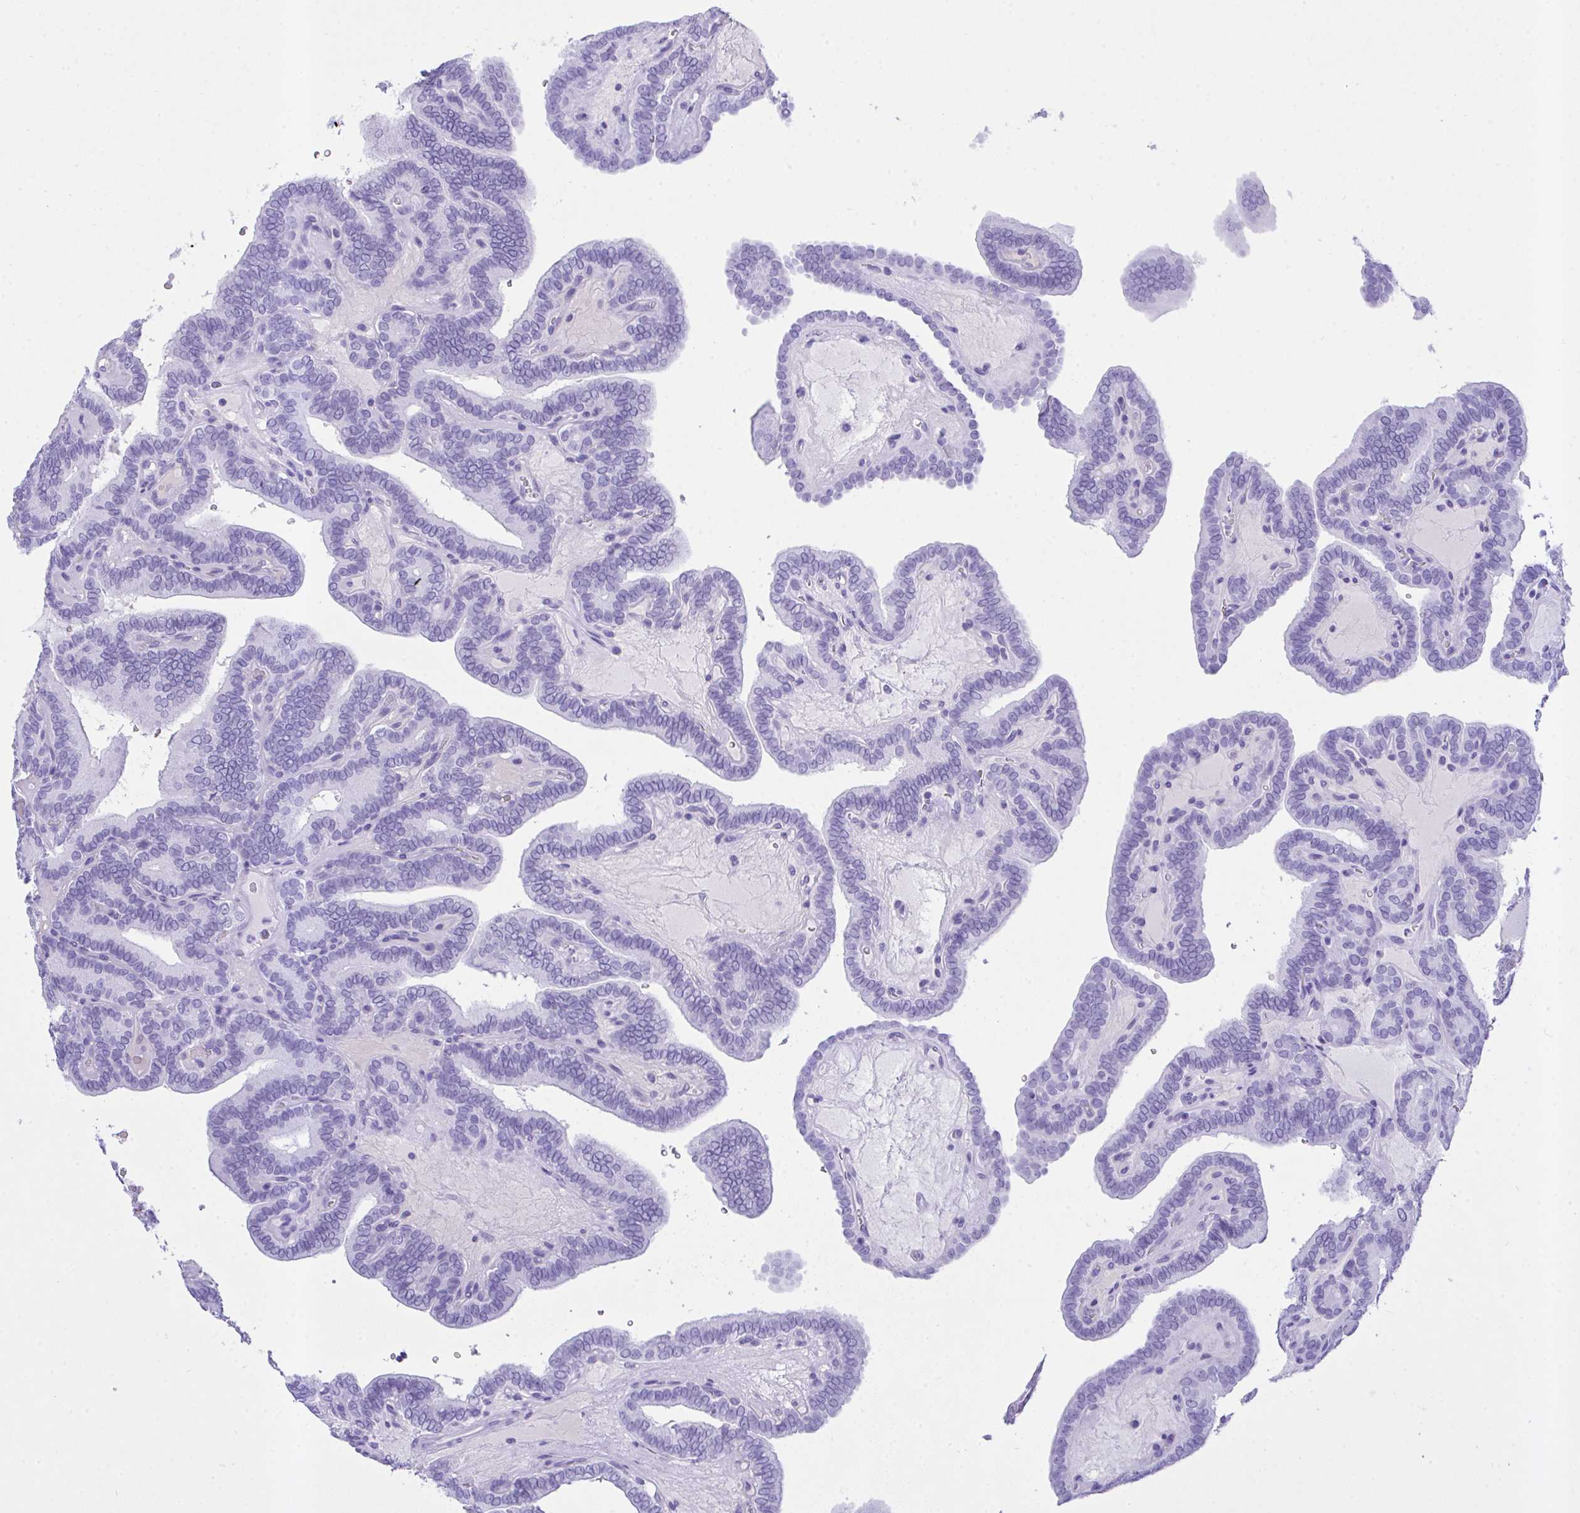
{"staining": {"intensity": "negative", "quantity": "none", "location": "none"}, "tissue": "thyroid cancer", "cell_type": "Tumor cells", "image_type": "cancer", "snomed": [{"axis": "morphology", "description": "Papillary adenocarcinoma, NOS"}, {"axis": "topography", "description": "Thyroid gland"}], "caption": "IHC histopathology image of thyroid papillary adenocarcinoma stained for a protein (brown), which demonstrates no expression in tumor cells.", "gene": "AKR1D1", "patient": {"sex": "female", "age": 21}}